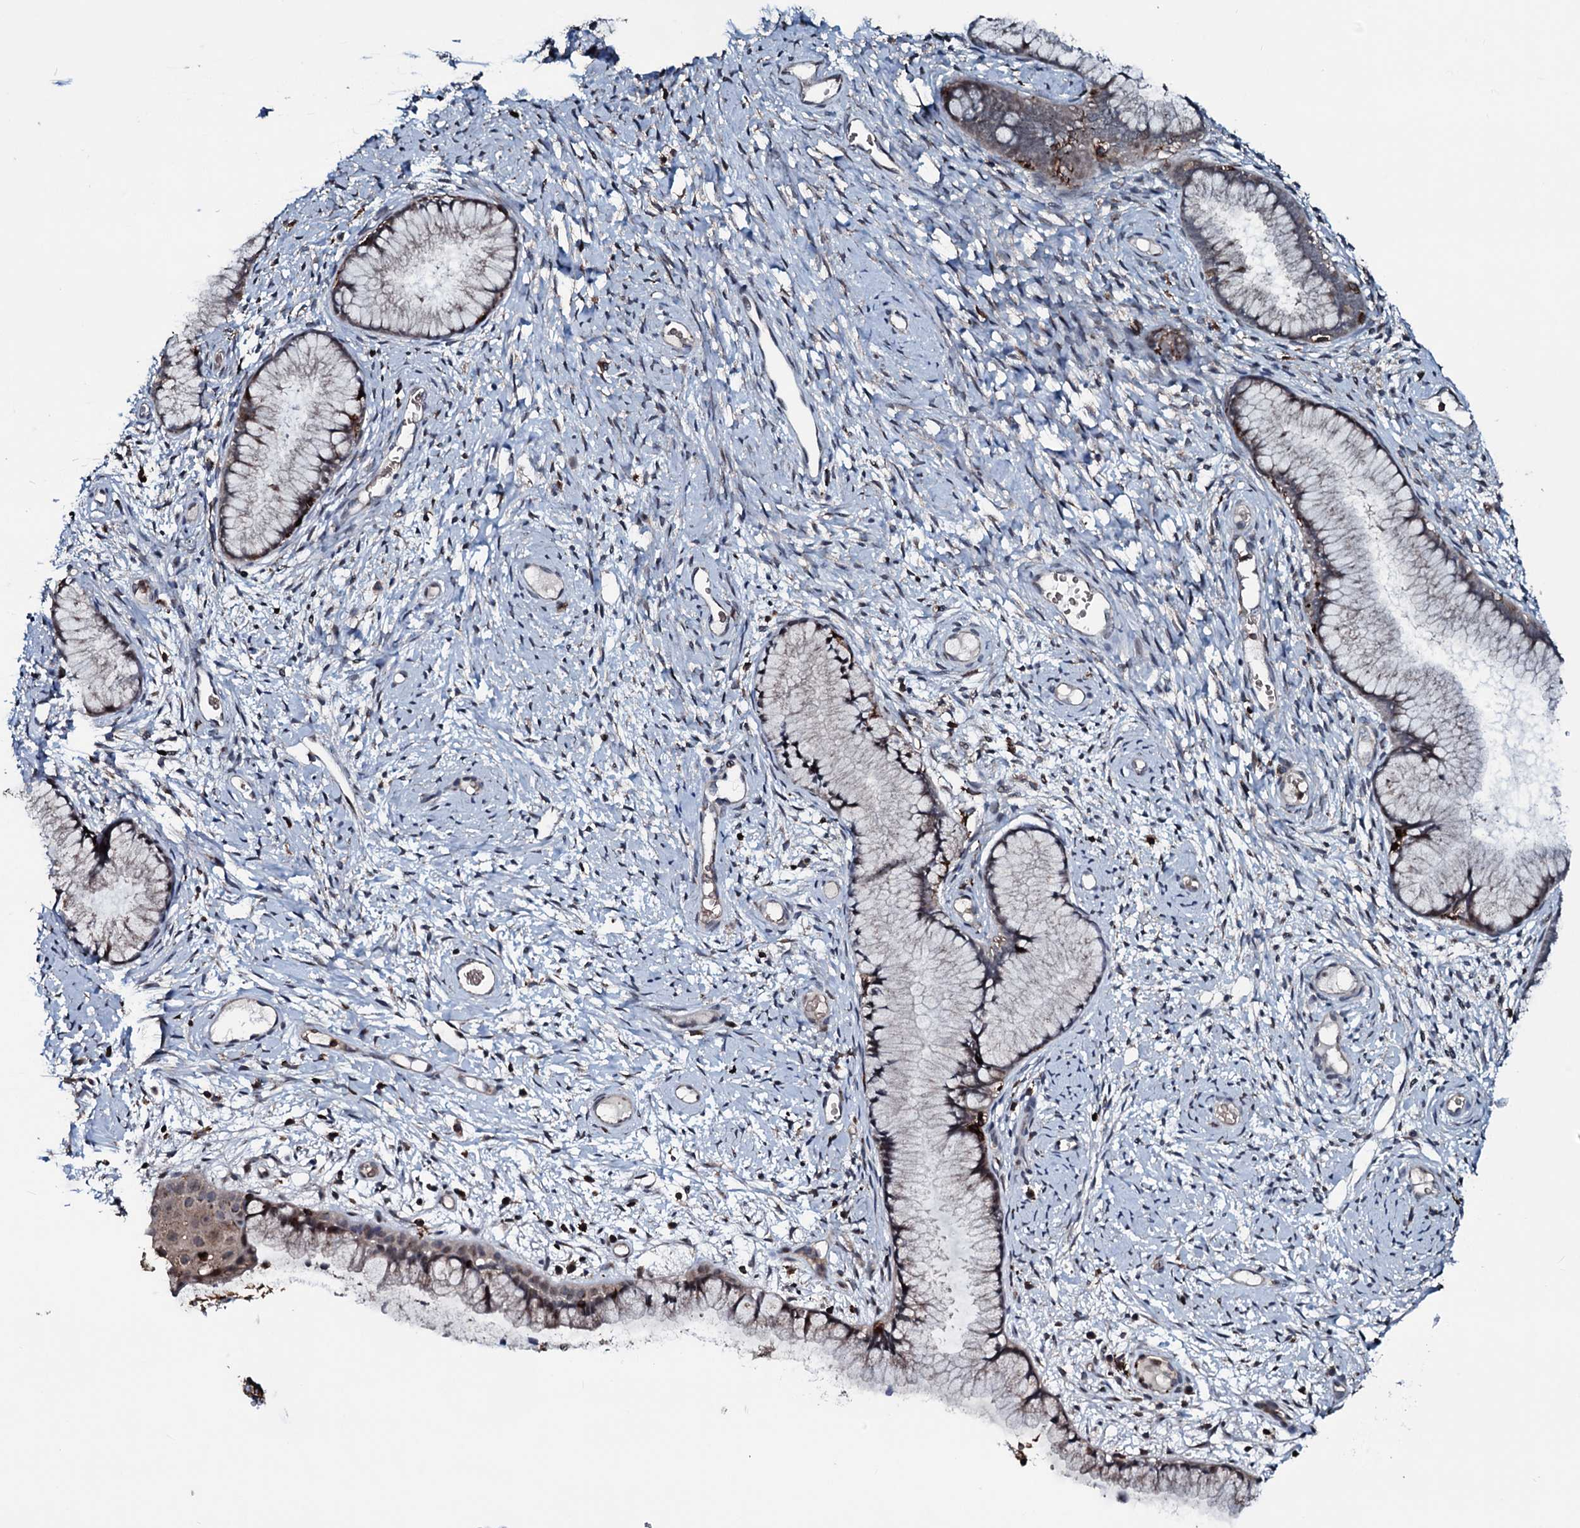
{"staining": {"intensity": "weak", "quantity": "25%-75%", "location": "cytoplasmic/membranous"}, "tissue": "cervix", "cell_type": "Glandular cells", "image_type": "normal", "snomed": [{"axis": "morphology", "description": "Normal tissue, NOS"}, {"axis": "topography", "description": "Cervix"}], "caption": "Weak cytoplasmic/membranous protein positivity is present in approximately 25%-75% of glandular cells in cervix.", "gene": "OGFOD2", "patient": {"sex": "female", "age": 42}}